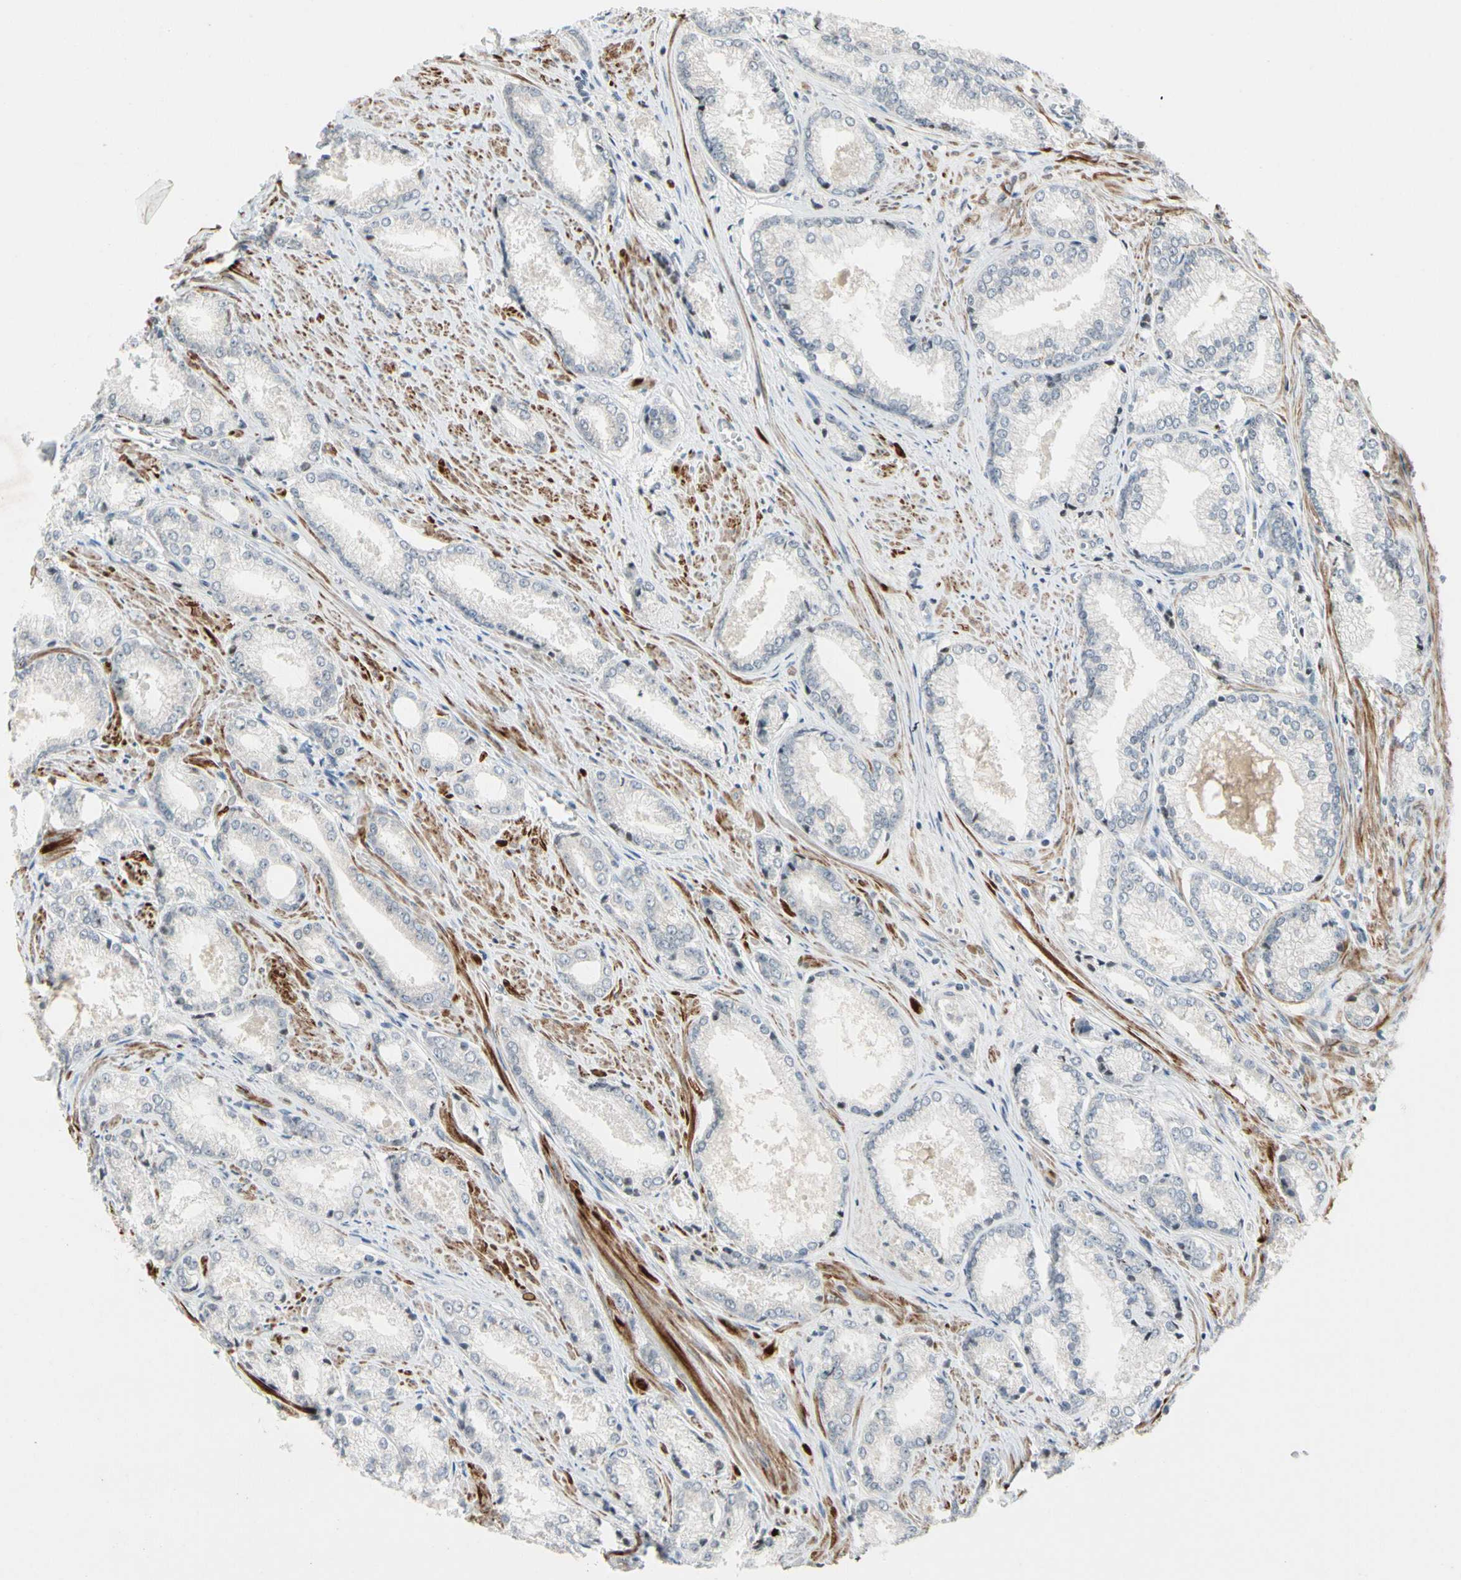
{"staining": {"intensity": "negative", "quantity": "none", "location": "none"}, "tissue": "prostate cancer", "cell_type": "Tumor cells", "image_type": "cancer", "snomed": [{"axis": "morphology", "description": "Adenocarcinoma, Low grade"}, {"axis": "topography", "description": "Prostate"}], "caption": "IHC of prostate cancer (adenocarcinoma (low-grade)) shows no staining in tumor cells.", "gene": "SLC27A6", "patient": {"sex": "male", "age": 64}}